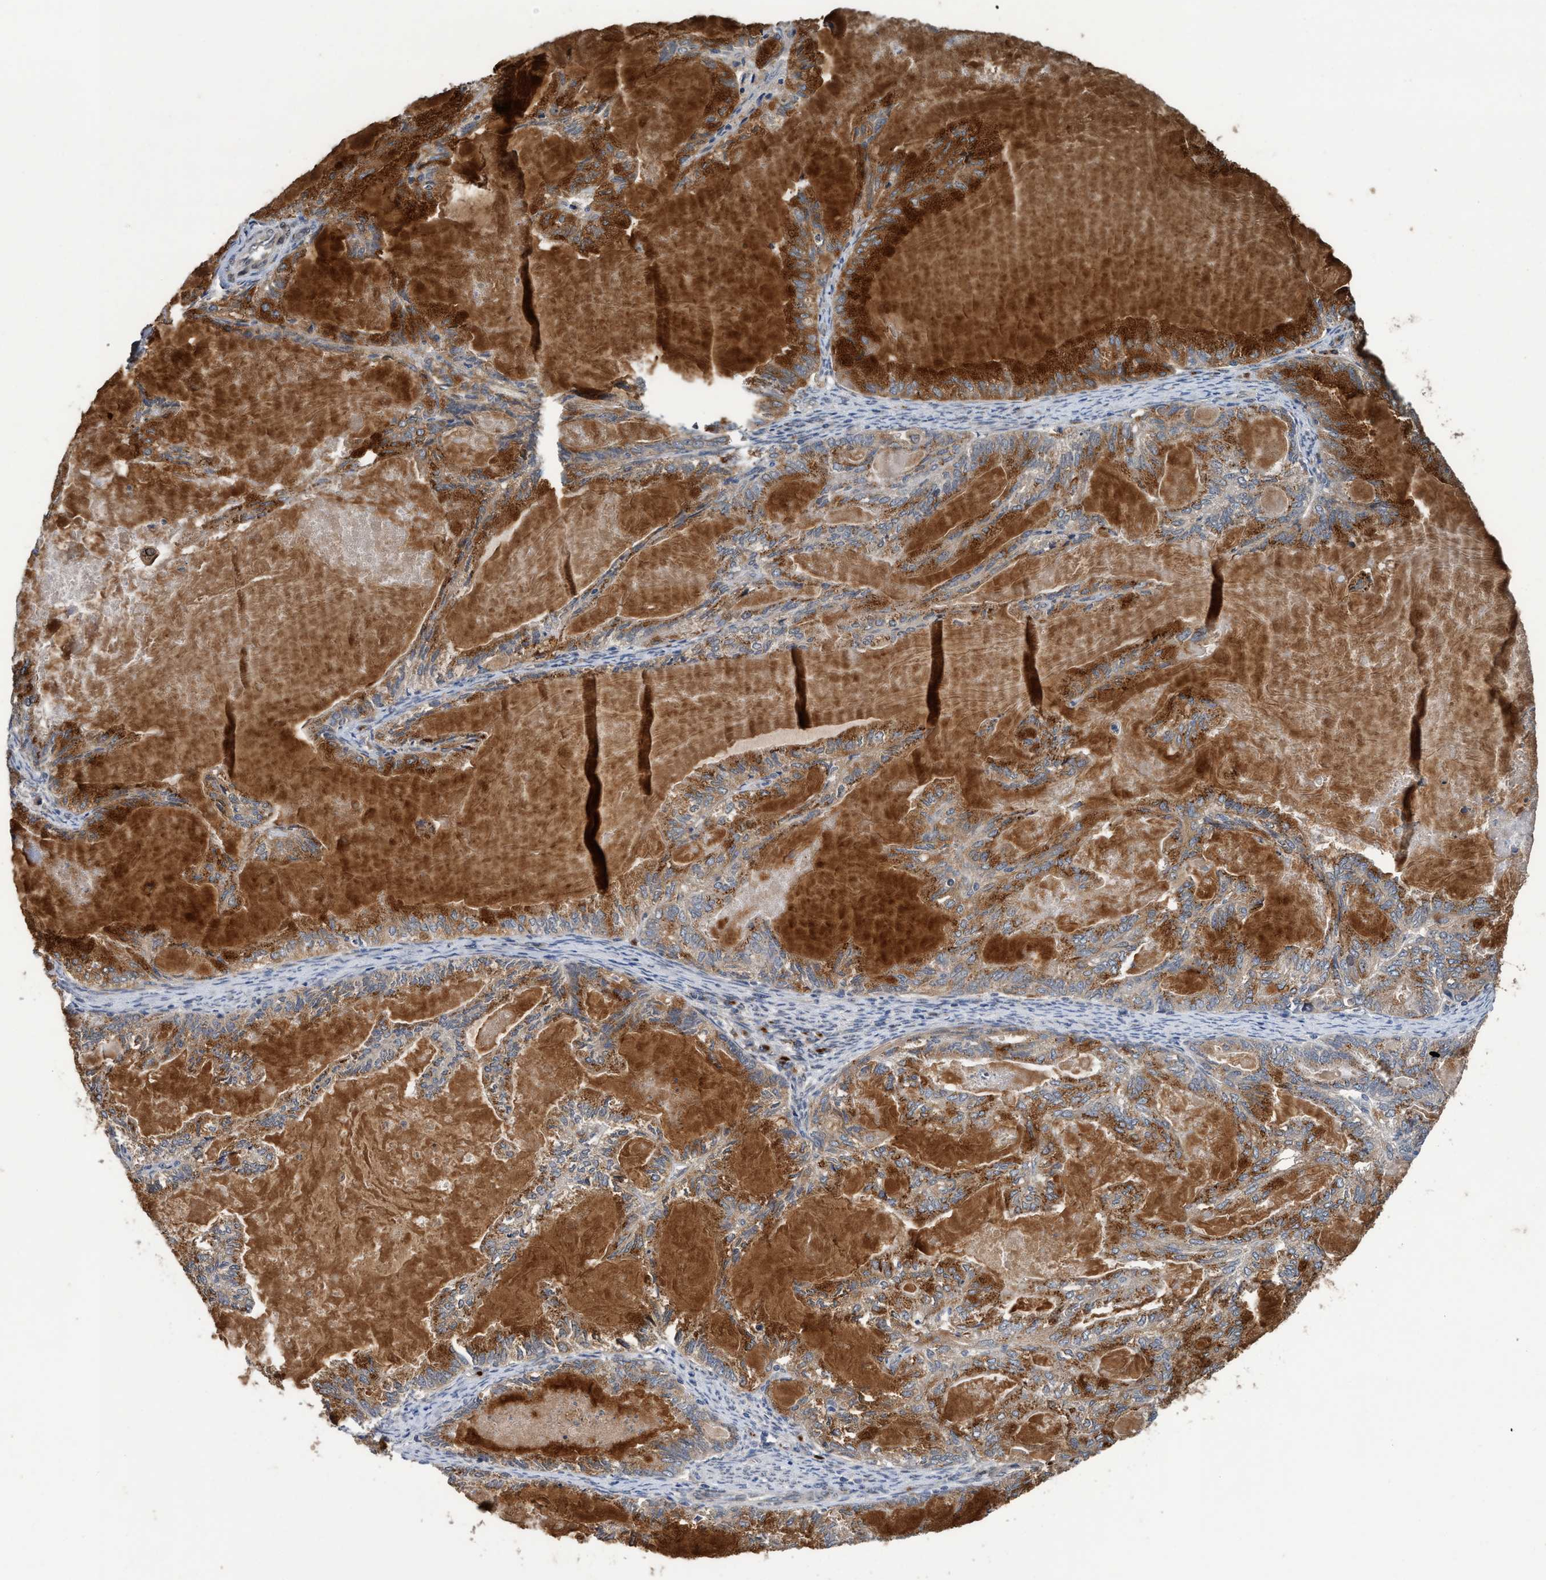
{"staining": {"intensity": "strong", "quantity": "25%-75%", "location": "cytoplasmic/membranous"}, "tissue": "endometrial cancer", "cell_type": "Tumor cells", "image_type": "cancer", "snomed": [{"axis": "morphology", "description": "Adenocarcinoma, NOS"}, {"axis": "topography", "description": "Endometrium"}], "caption": "A micrograph of endometrial adenocarcinoma stained for a protein shows strong cytoplasmic/membranous brown staining in tumor cells. Using DAB (3,3'-diaminobenzidine) (brown) and hematoxylin (blue) stains, captured at high magnification using brightfield microscopy.", "gene": "MACC1", "patient": {"sex": "female", "age": 86}}